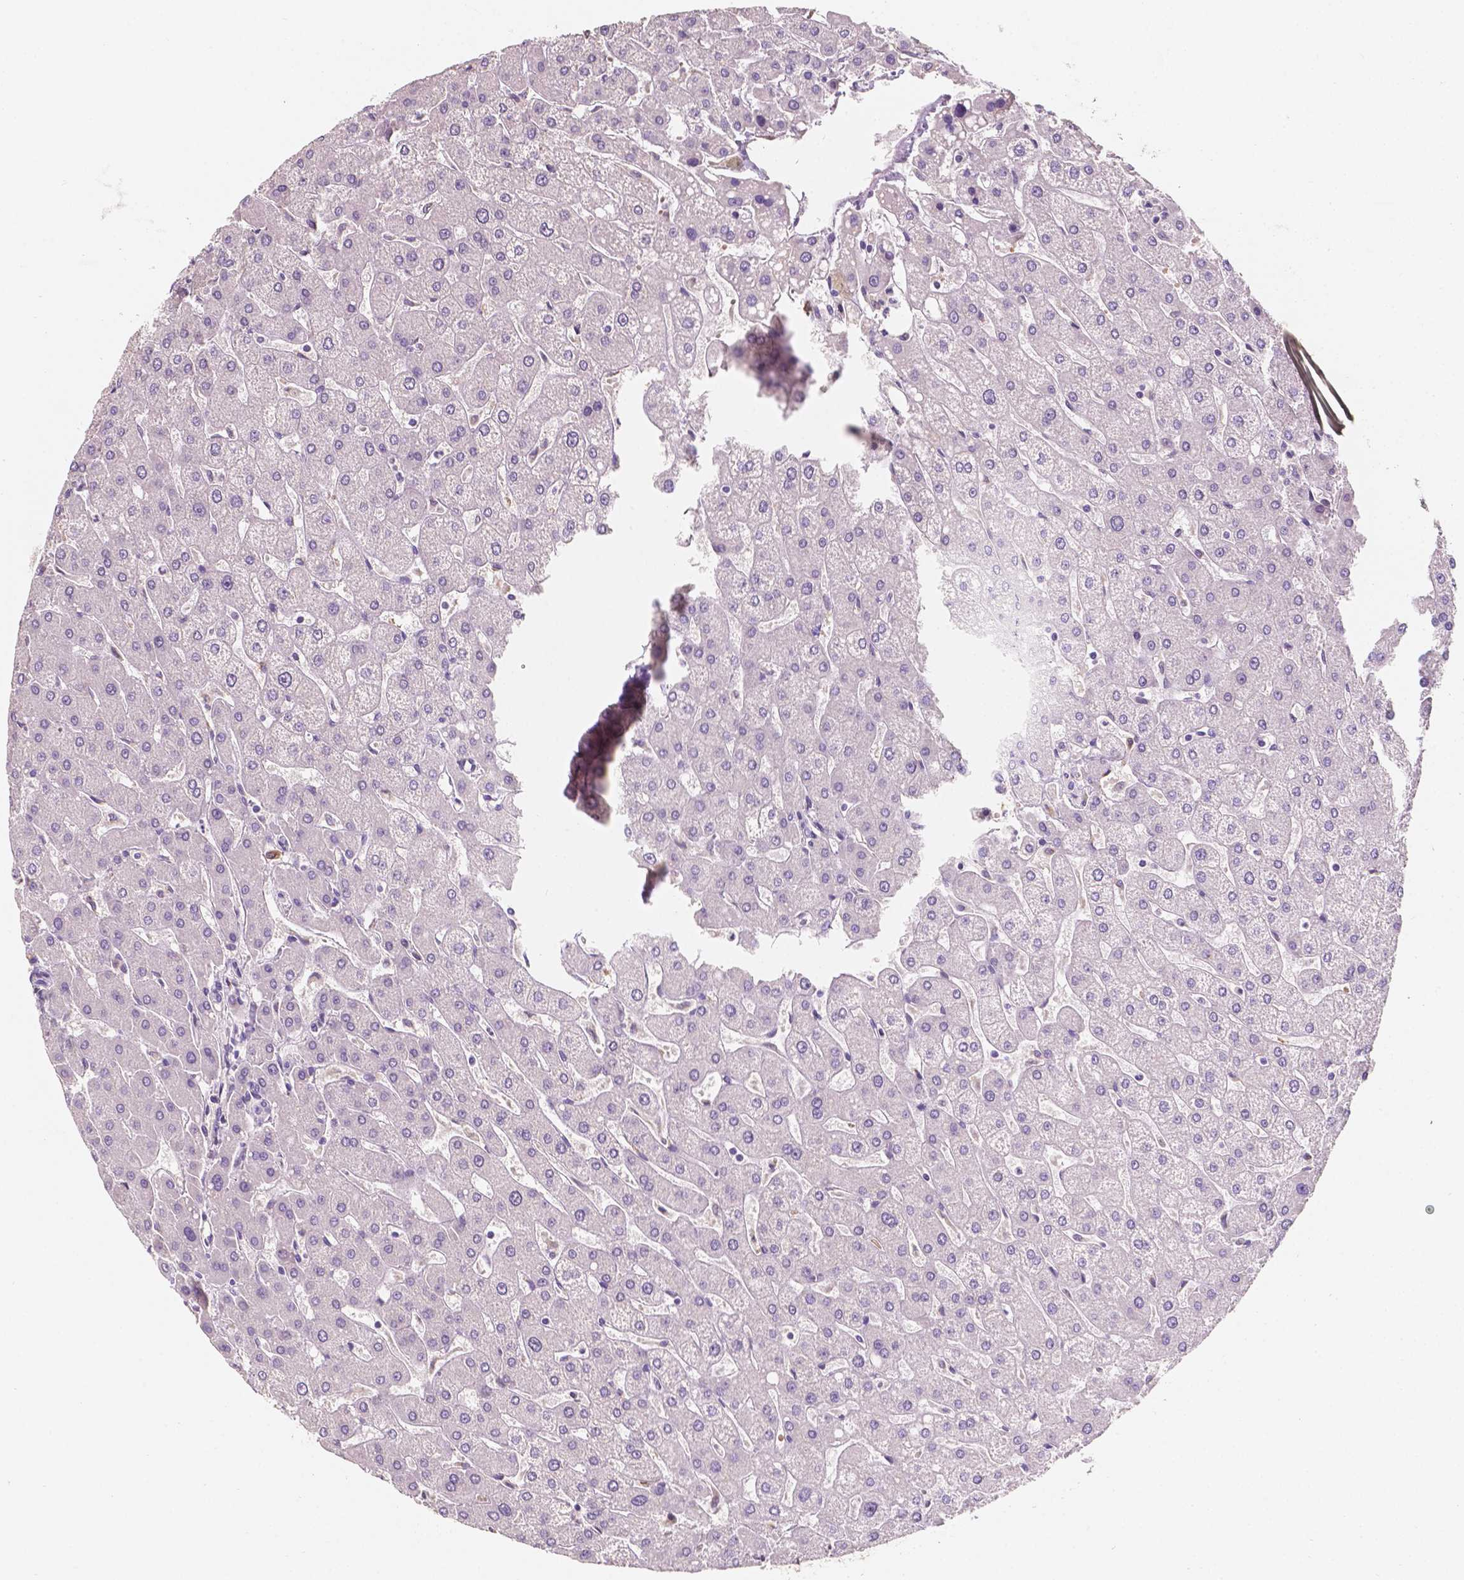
{"staining": {"intensity": "negative", "quantity": "none", "location": "none"}, "tissue": "liver", "cell_type": "Cholangiocytes", "image_type": "normal", "snomed": [{"axis": "morphology", "description": "Normal tissue, NOS"}, {"axis": "topography", "description": "Liver"}], "caption": "High power microscopy micrograph of an immunohistochemistry histopathology image of benign liver, revealing no significant positivity in cholangiocytes.", "gene": "SLC22A4", "patient": {"sex": "male", "age": 67}}